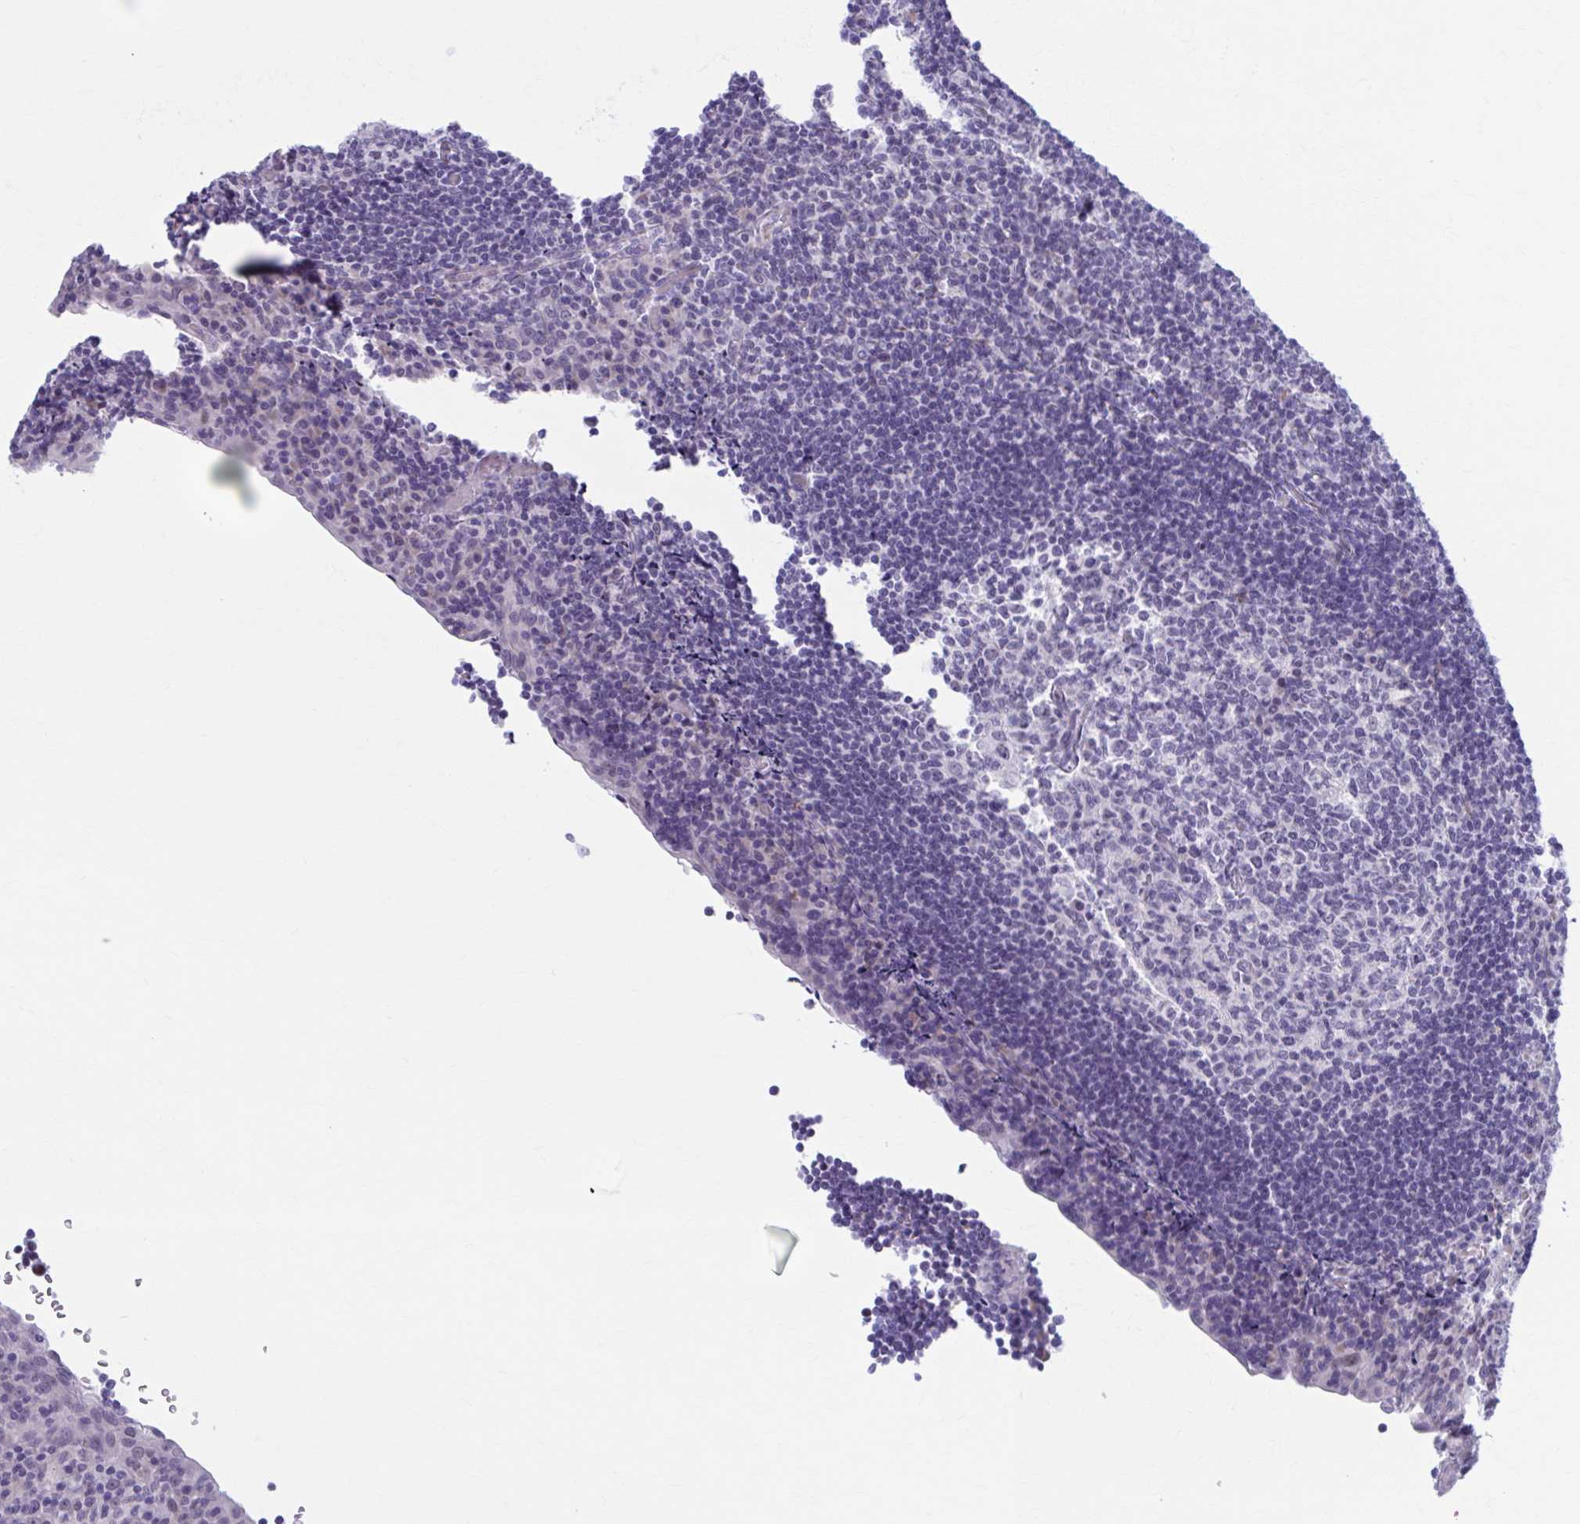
{"staining": {"intensity": "negative", "quantity": "none", "location": "none"}, "tissue": "tonsil", "cell_type": "Germinal center cells", "image_type": "normal", "snomed": [{"axis": "morphology", "description": "Normal tissue, NOS"}, {"axis": "topography", "description": "Tonsil"}], "caption": "High power microscopy histopathology image of an IHC image of benign tonsil, revealing no significant staining in germinal center cells.", "gene": "CCDC105", "patient": {"sex": "male", "age": 17}}